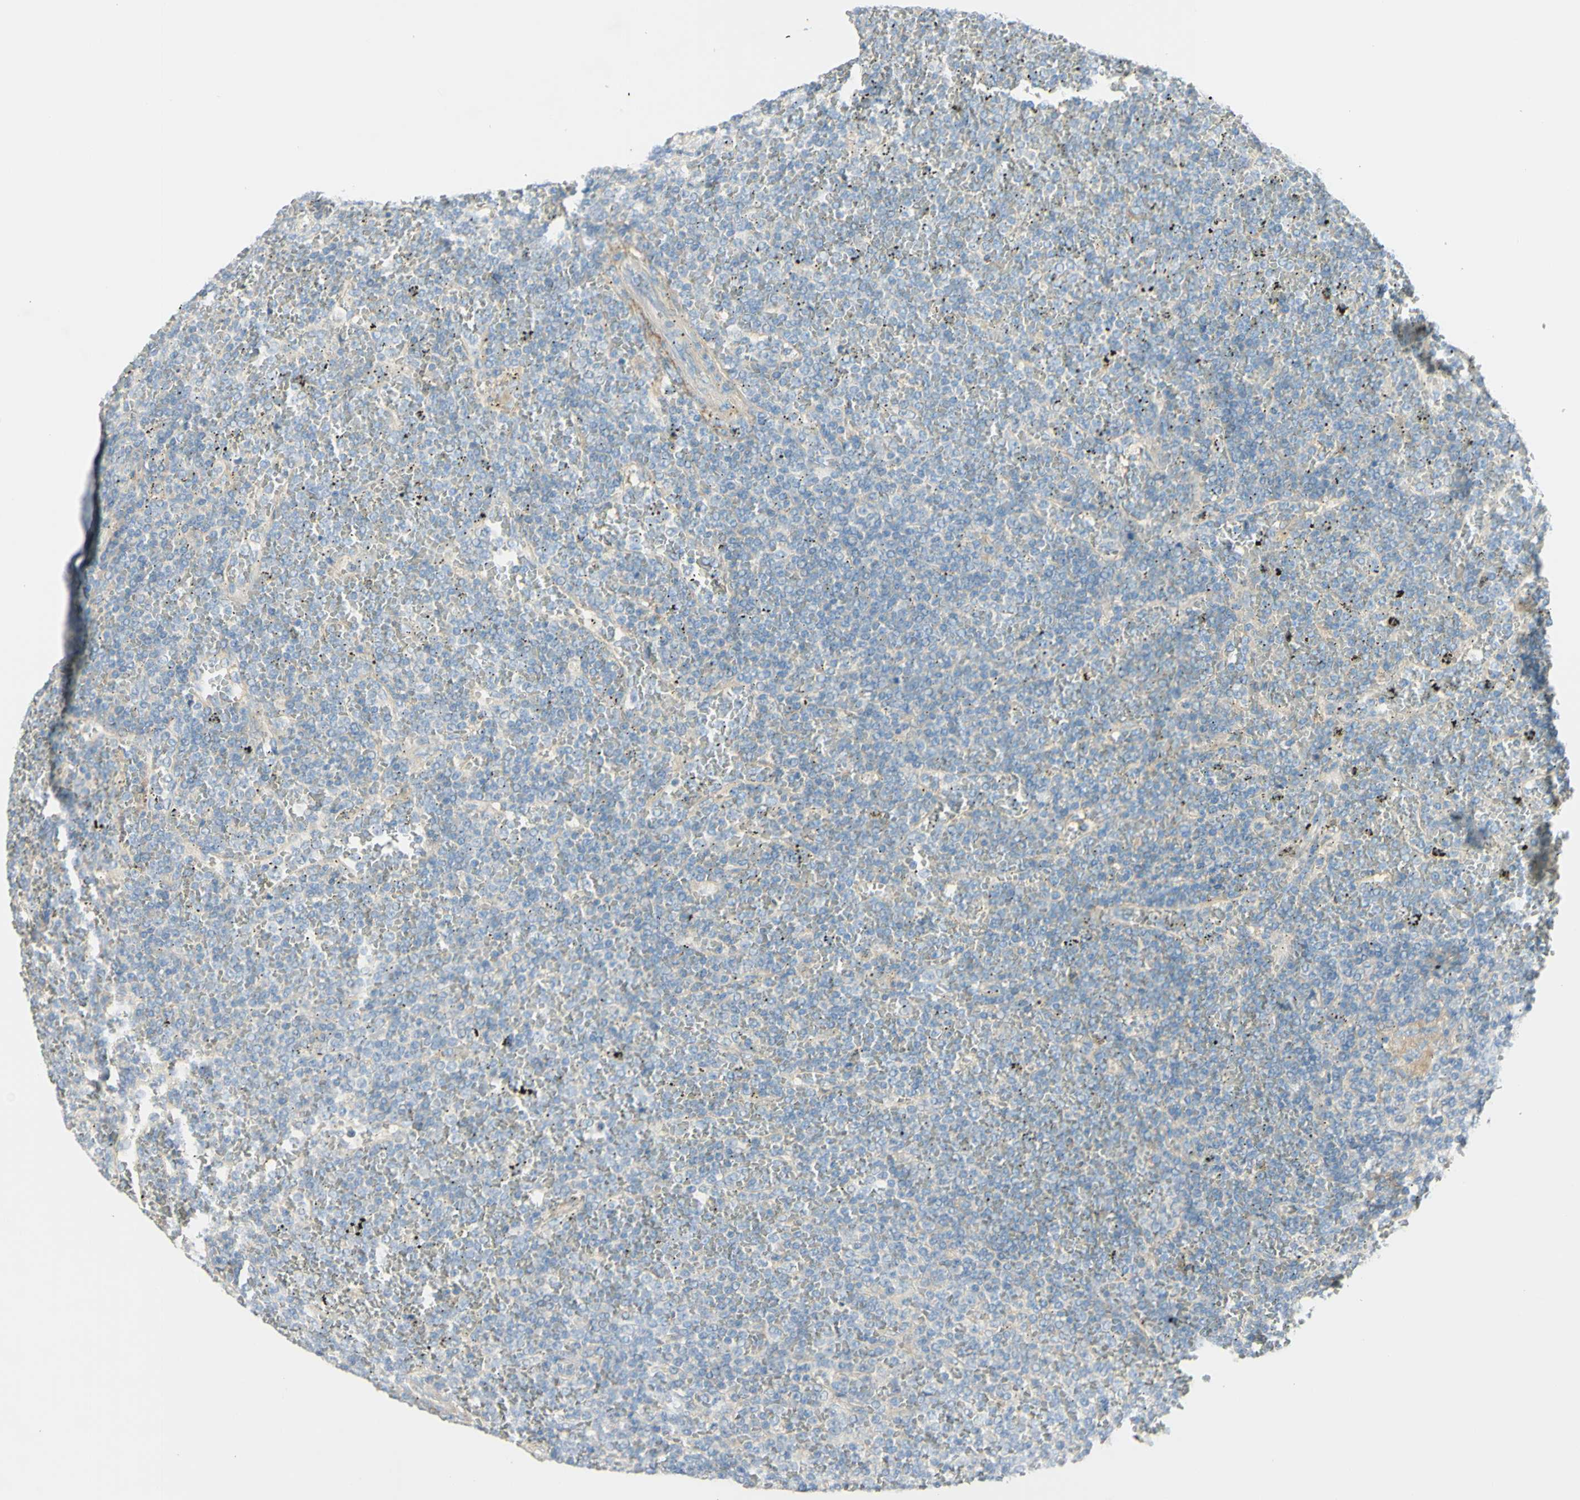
{"staining": {"intensity": "negative", "quantity": "none", "location": "none"}, "tissue": "lymphoma", "cell_type": "Tumor cells", "image_type": "cancer", "snomed": [{"axis": "morphology", "description": "Malignant lymphoma, non-Hodgkin's type, Low grade"}, {"axis": "topography", "description": "Spleen"}], "caption": "The photomicrograph demonstrates no staining of tumor cells in malignant lymphoma, non-Hodgkin's type (low-grade).", "gene": "GCNT3", "patient": {"sex": "female", "age": 19}}